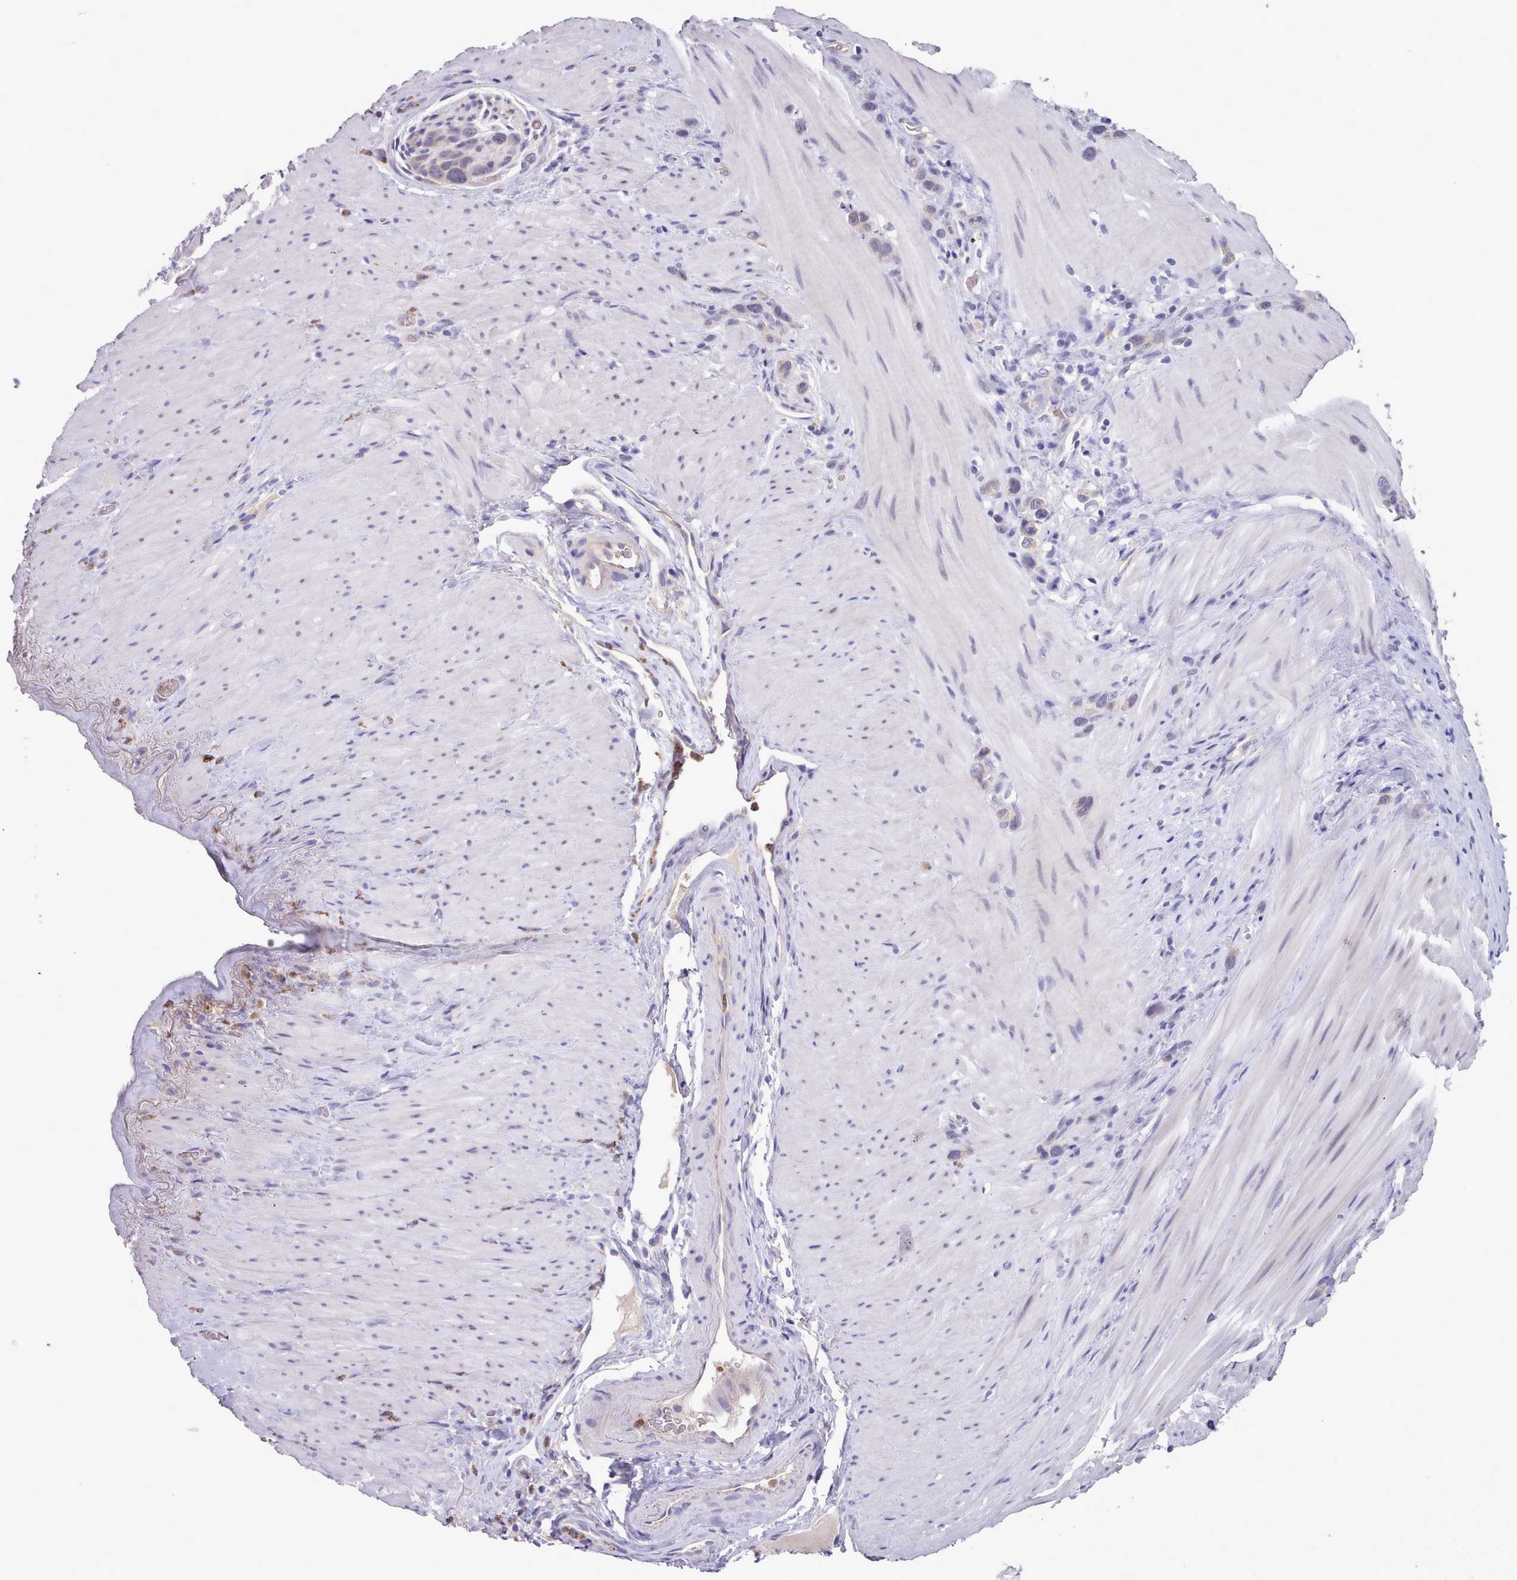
{"staining": {"intensity": "weak", "quantity": "25%-75%", "location": "cytoplasmic/membranous"}, "tissue": "stomach cancer", "cell_type": "Tumor cells", "image_type": "cancer", "snomed": [{"axis": "morphology", "description": "Adenocarcinoma, NOS"}, {"axis": "topography", "description": "Stomach"}], "caption": "Protein expression analysis of stomach cancer displays weak cytoplasmic/membranous positivity in about 25%-75% of tumor cells.", "gene": "KCTD16", "patient": {"sex": "female", "age": 65}}